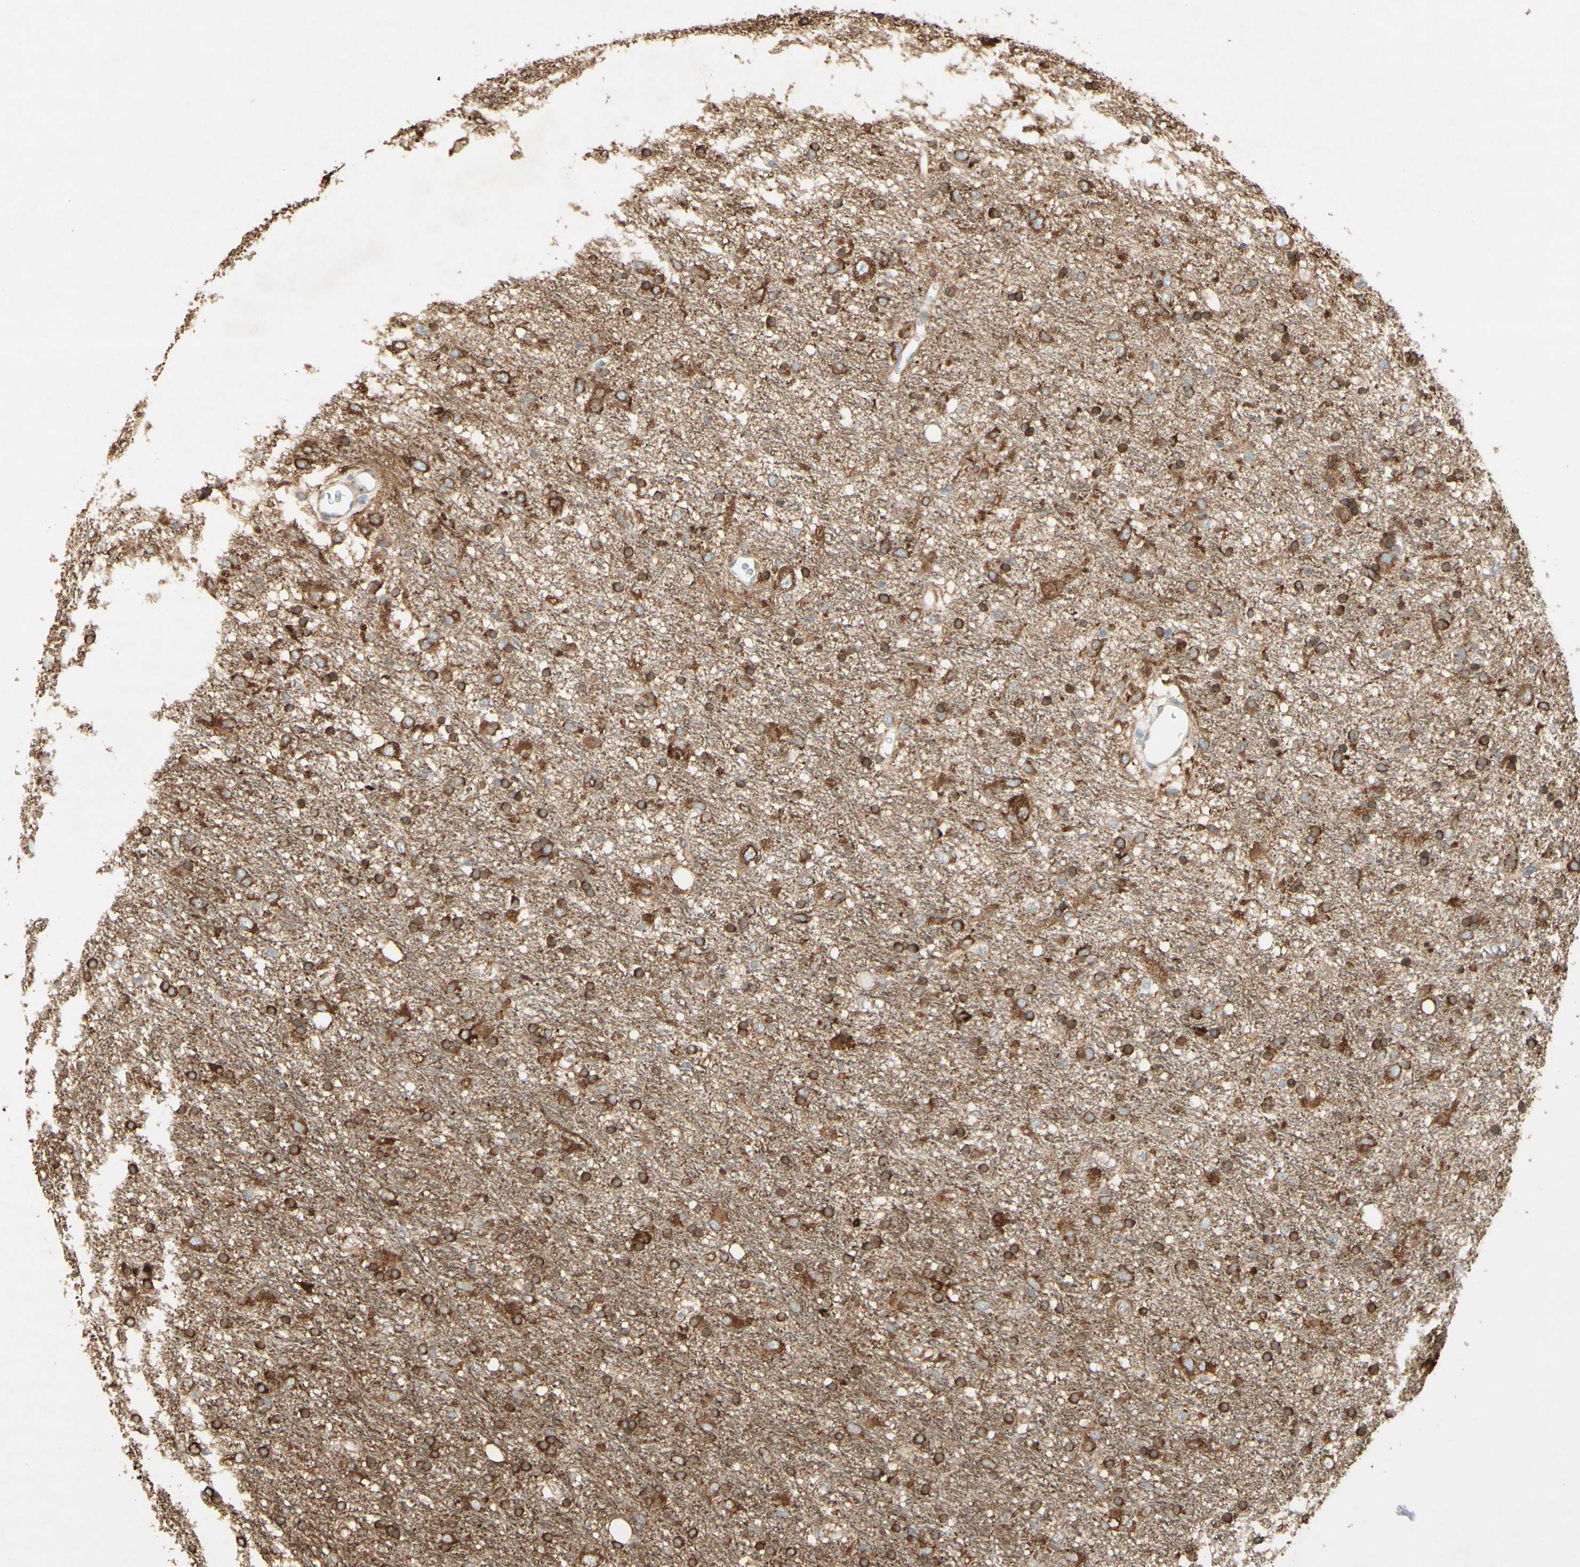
{"staining": {"intensity": "moderate", "quantity": "25%-75%", "location": "cytoplasmic/membranous"}, "tissue": "glioma", "cell_type": "Tumor cells", "image_type": "cancer", "snomed": [{"axis": "morphology", "description": "Glioma, malignant, Low grade"}, {"axis": "topography", "description": "Brain"}], "caption": "Immunohistochemistry (IHC) image of neoplastic tissue: human low-grade glioma (malignant) stained using immunohistochemistry (IHC) reveals medium levels of moderate protein expression localized specifically in the cytoplasmic/membranous of tumor cells, appearing as a cytoplasmic/membranous brown color.", "gene": "MAP1B", "patient": {"sex": "male", "age": 77}}